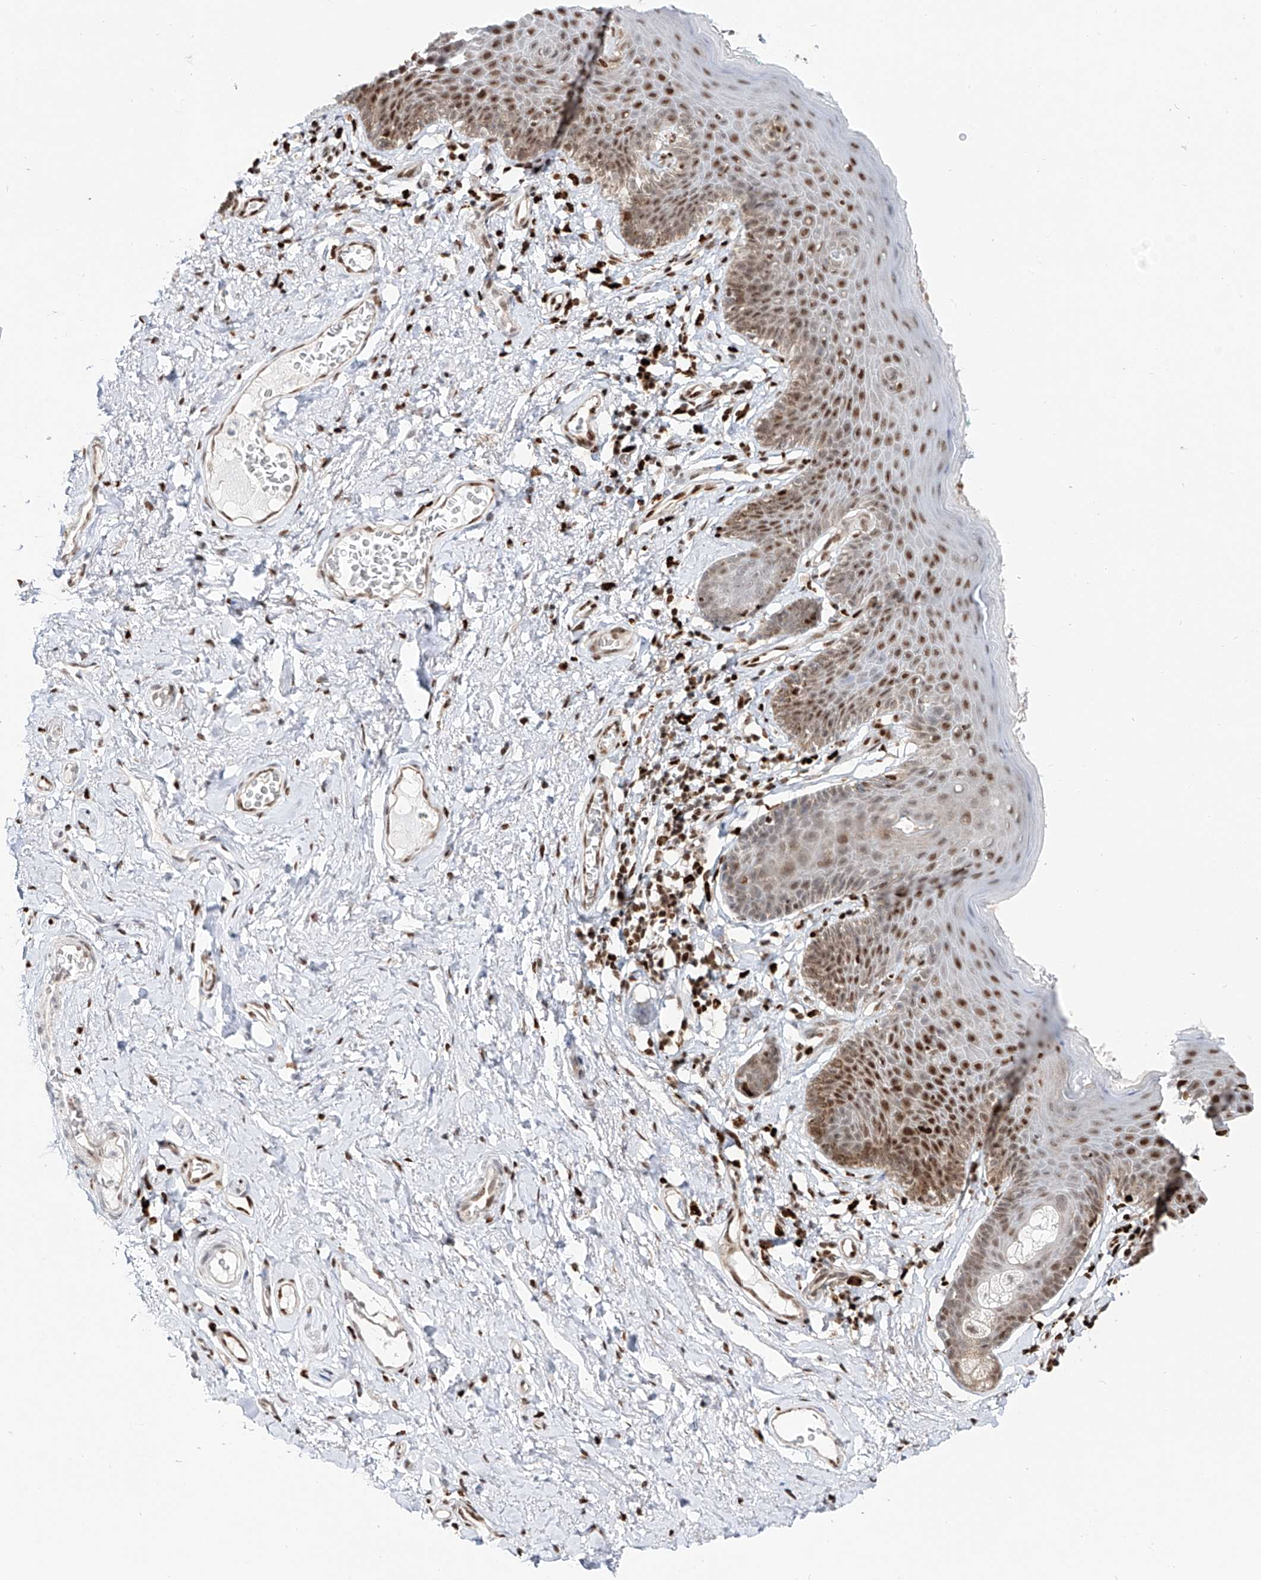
{"staining": {"intensity": "strong", "quantity": "25%-75%", "location": "nuclear"}, "tissue": "skin", "cell_type": "Epidermal cells", "image_type": "normal", "snomed": [{"axis": "morphology", "description": "Normal tissue, NOS"}, {"axis": "topography", "description": "Vulva"}], "caption": "Immunohistochemistry (DAB (3,3'-diaminobenzidine)) staining of benign skin exhibits strong nuclear protein positivity in approximately 25%-75% of epidermal cells.", "gene": "DZIP1L", "patient": {"sex": "female", "age": 66}}